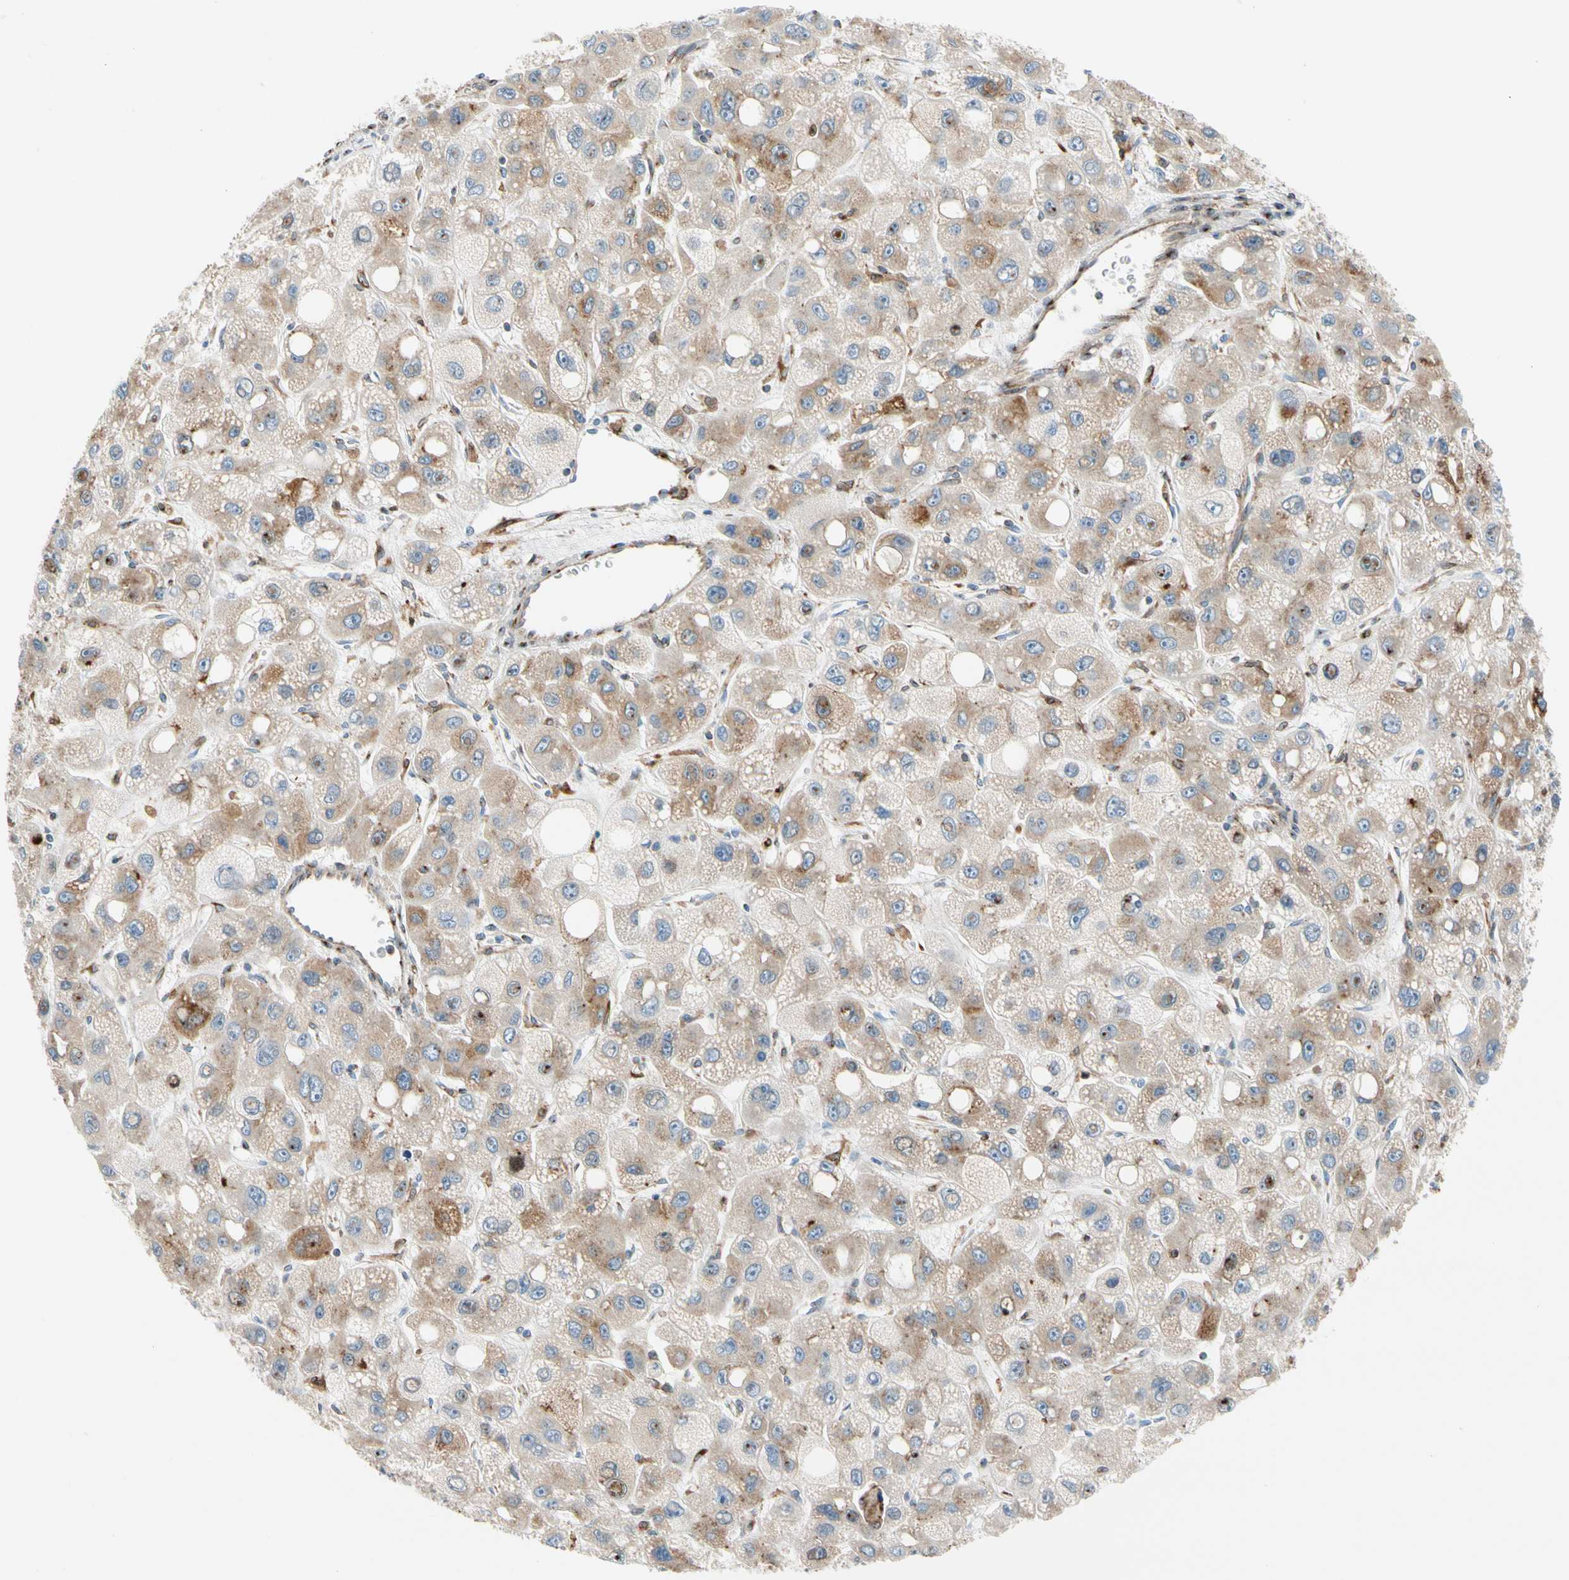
{"staining": {"intensity": "moderate", "quantity": ">75%", "location": "cytoplasmic/membranous"}, "tissue": "liver cancer", "cell_type": "Tumor cells", "image_type": "cancer", "snomed": [{"axis": "morphology", "description": "Carcinoma, Hepatocellular, NOS"}, {"axis": "topography", "description": "Liver"}], "caption": "DAB immunohistochemical staining of liver cancer shows moderate cytoplasmic/membranous protein expression in approximately >75% of tumor cells. Nuclei are stained in blue.", "gene": "NUCB1", "patient": {"sex": "male", "age": 55}}